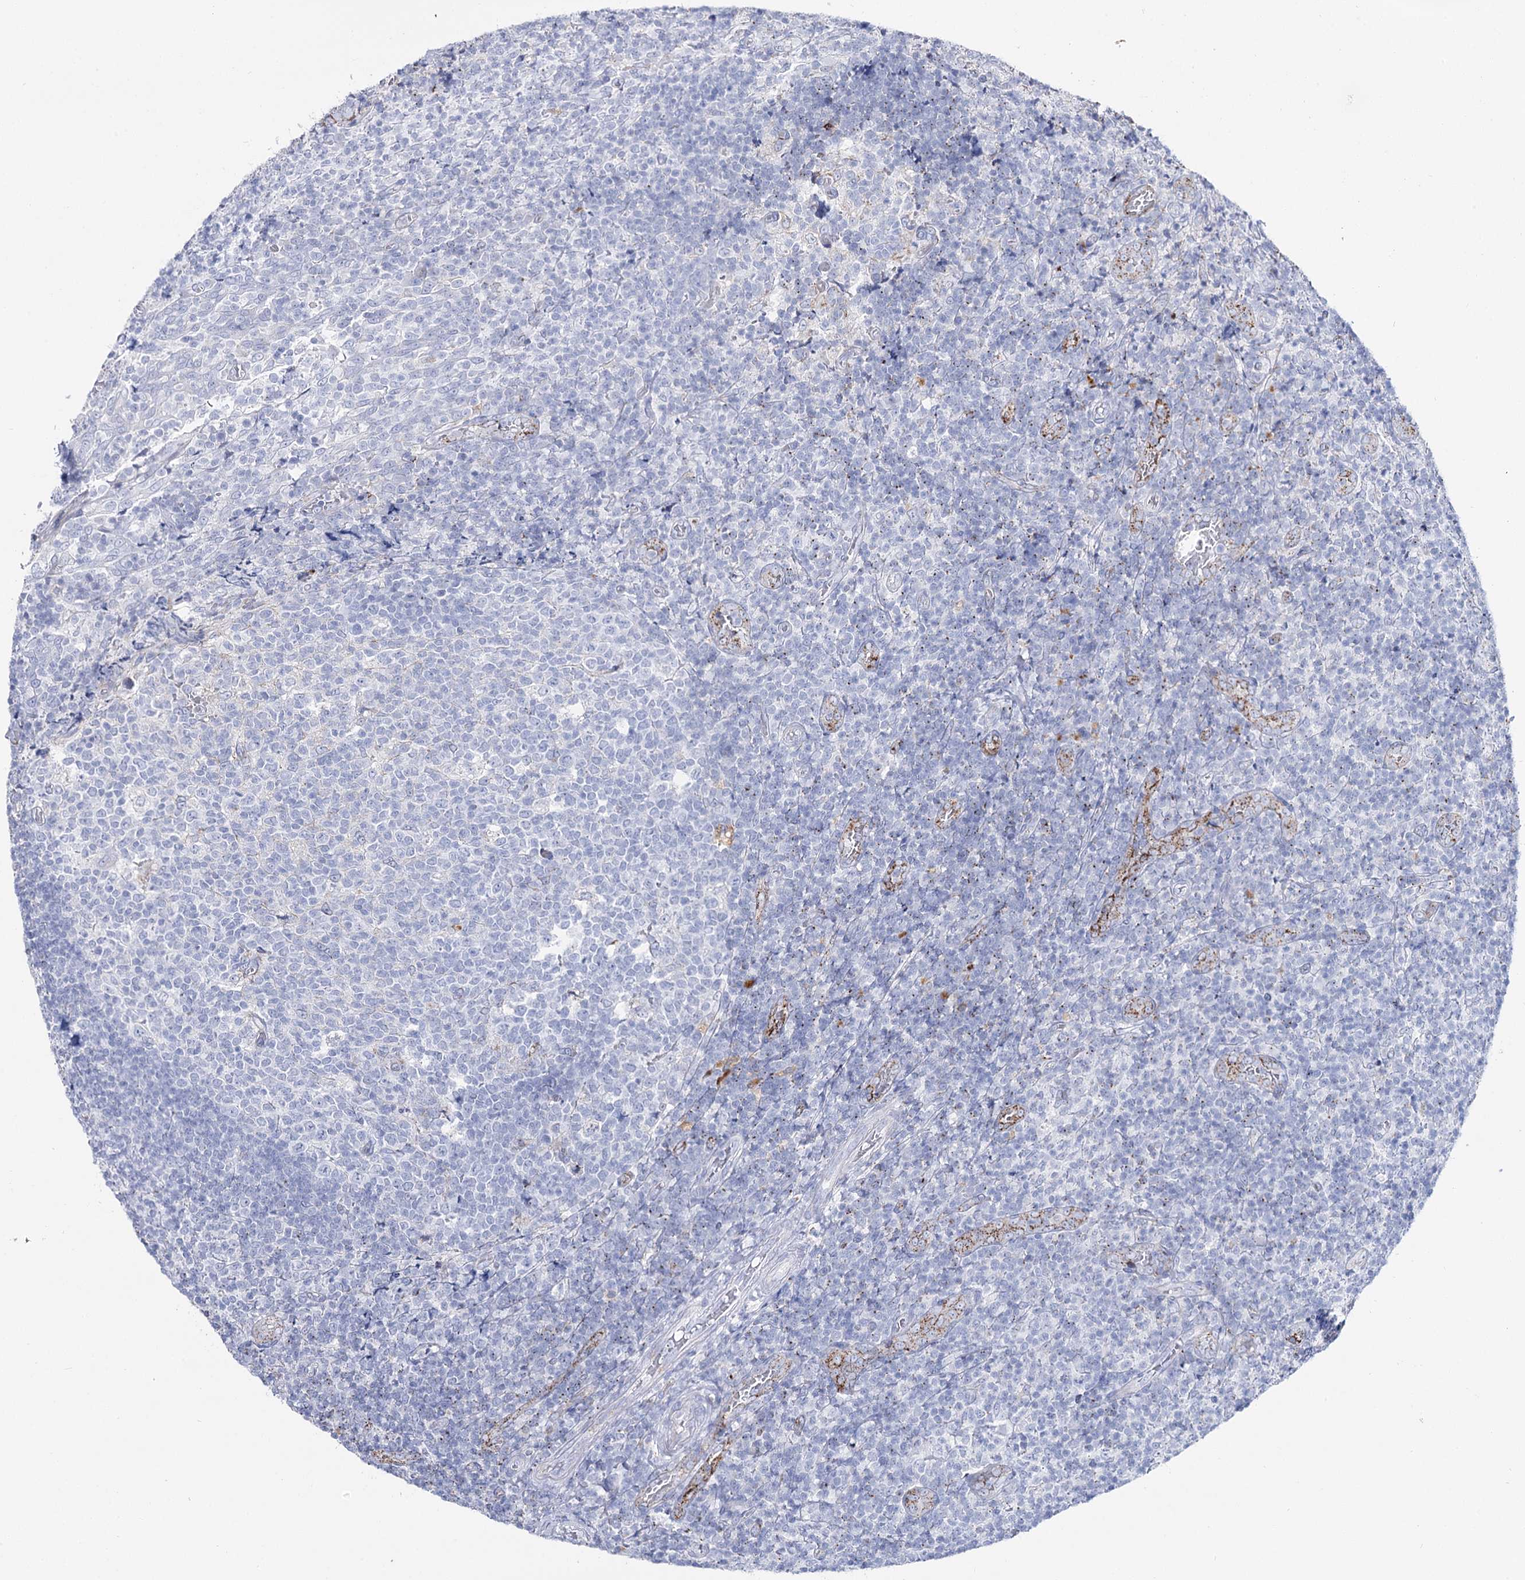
{"staining": {"intensity": "negative", "quantity": "none", "location": "none"}, "tissue": "tonsil", "cell_type": "Germinal center cells", "image_type": "normal", "snomed": [{"axis": "morphology", "description": "Normal tissue, NOS"}, {"axis": "topography", "description": "Tonsil"}], "caption": "IHC photomicrograph of benign human tonsil stained for a protein (brown), which exhibits no staining in germinal center cells.", "gene": "SLC3A1", "patient": {"sex": "female", "age": 19}}